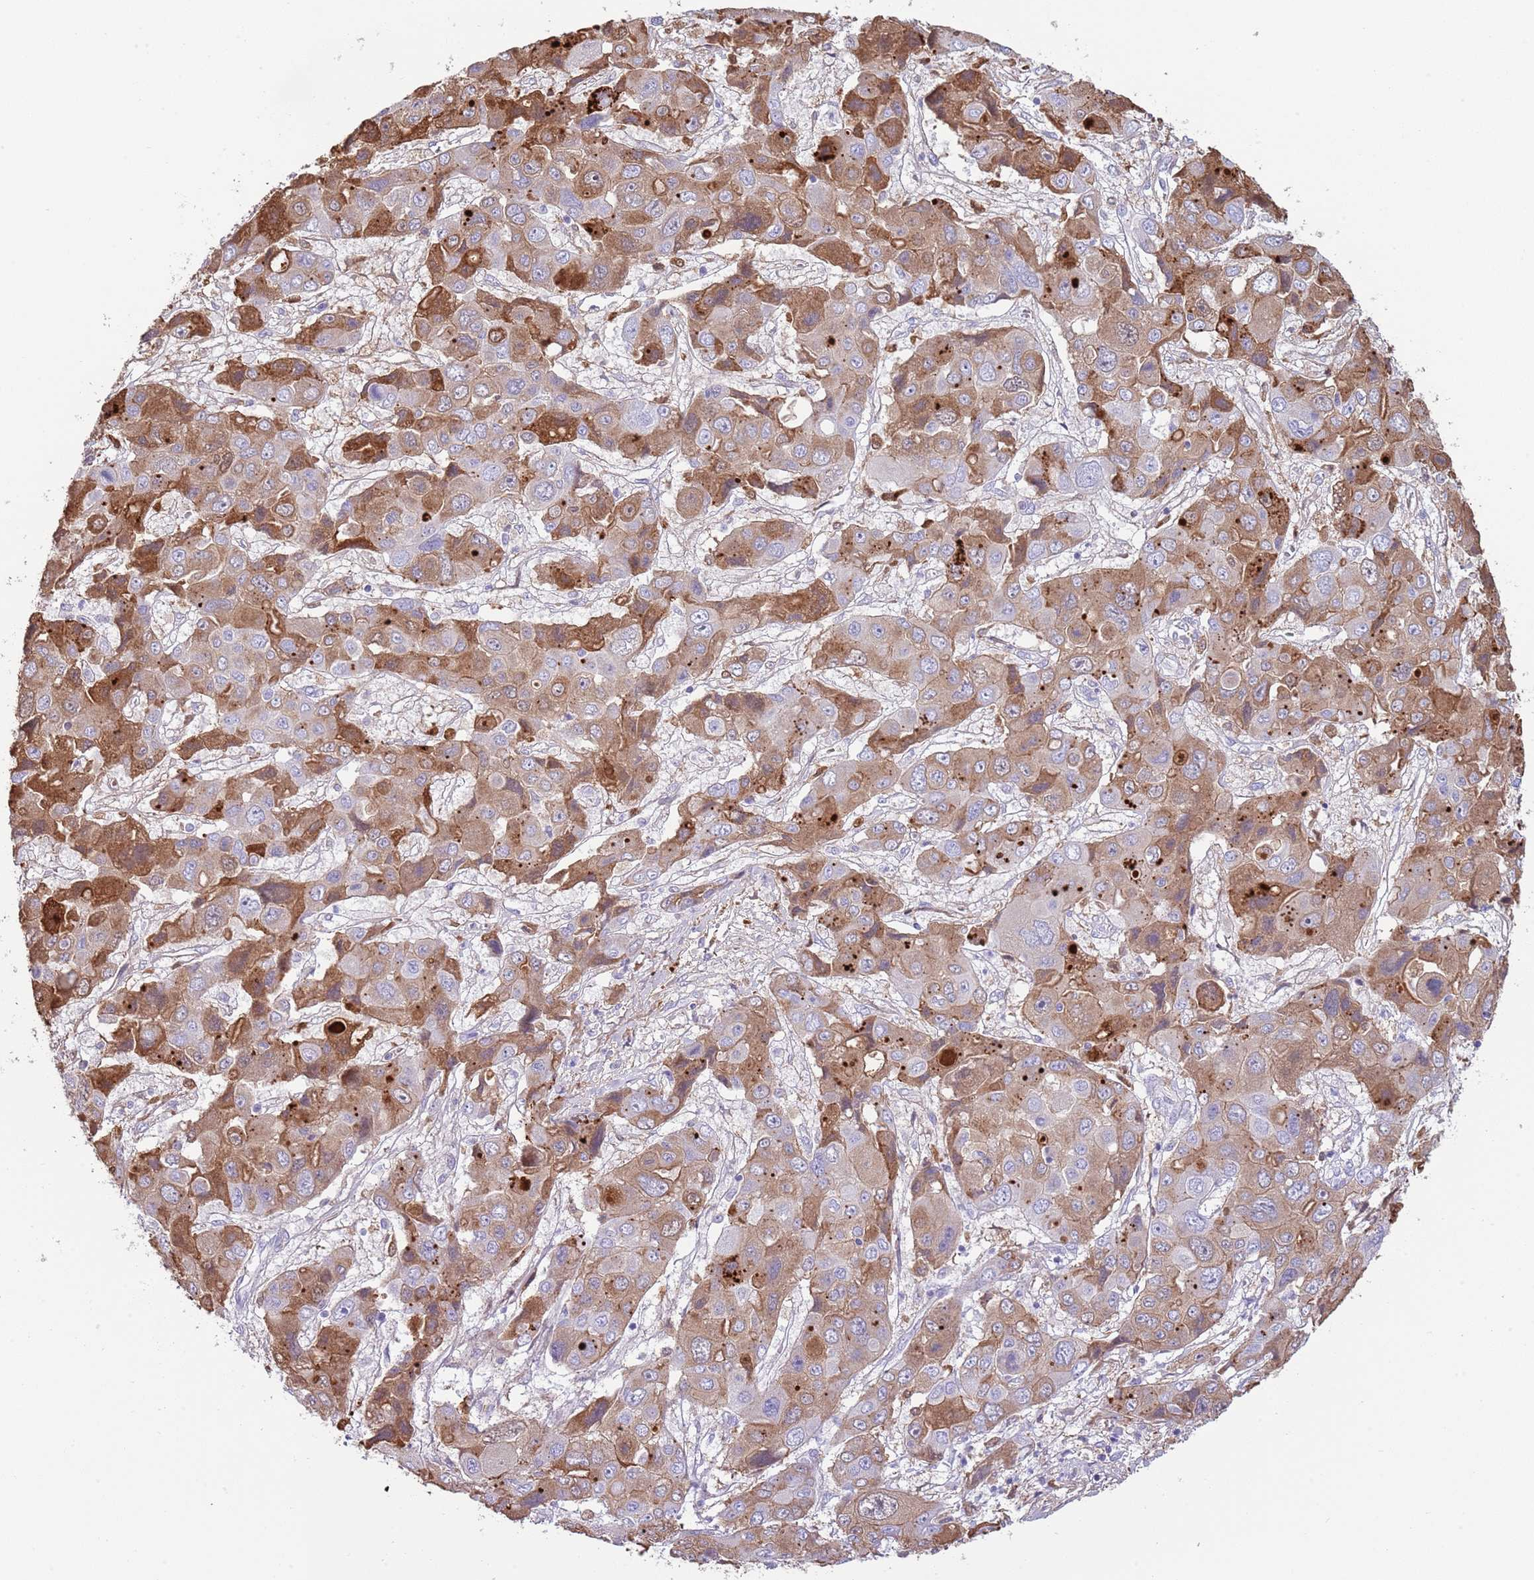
{"staining": {"intensity": "moderate", "quantity": "25%-75%", "location": "cytoplasmic/membranous"}, "tissue": "liver cancer", "cell_type": "Tumor cells", "image_type": "cancer", "snomed": [{"axis": "morphology", "description": "Cholangiocarcinoma"}, {"axis": "topography", "description": "Liver"}], "caption": "Immunohistochemistry (IHC) photomicrograph of human cholangiocarcinoma (liver) stained for a protein (brown), which exhibits medium levels of moderate cytoplasmic/membranous expression in approximately 25%-75% of tumor cells.", "gene": "ABHD17C", "patient": {"sex": "male", "age": 67}}